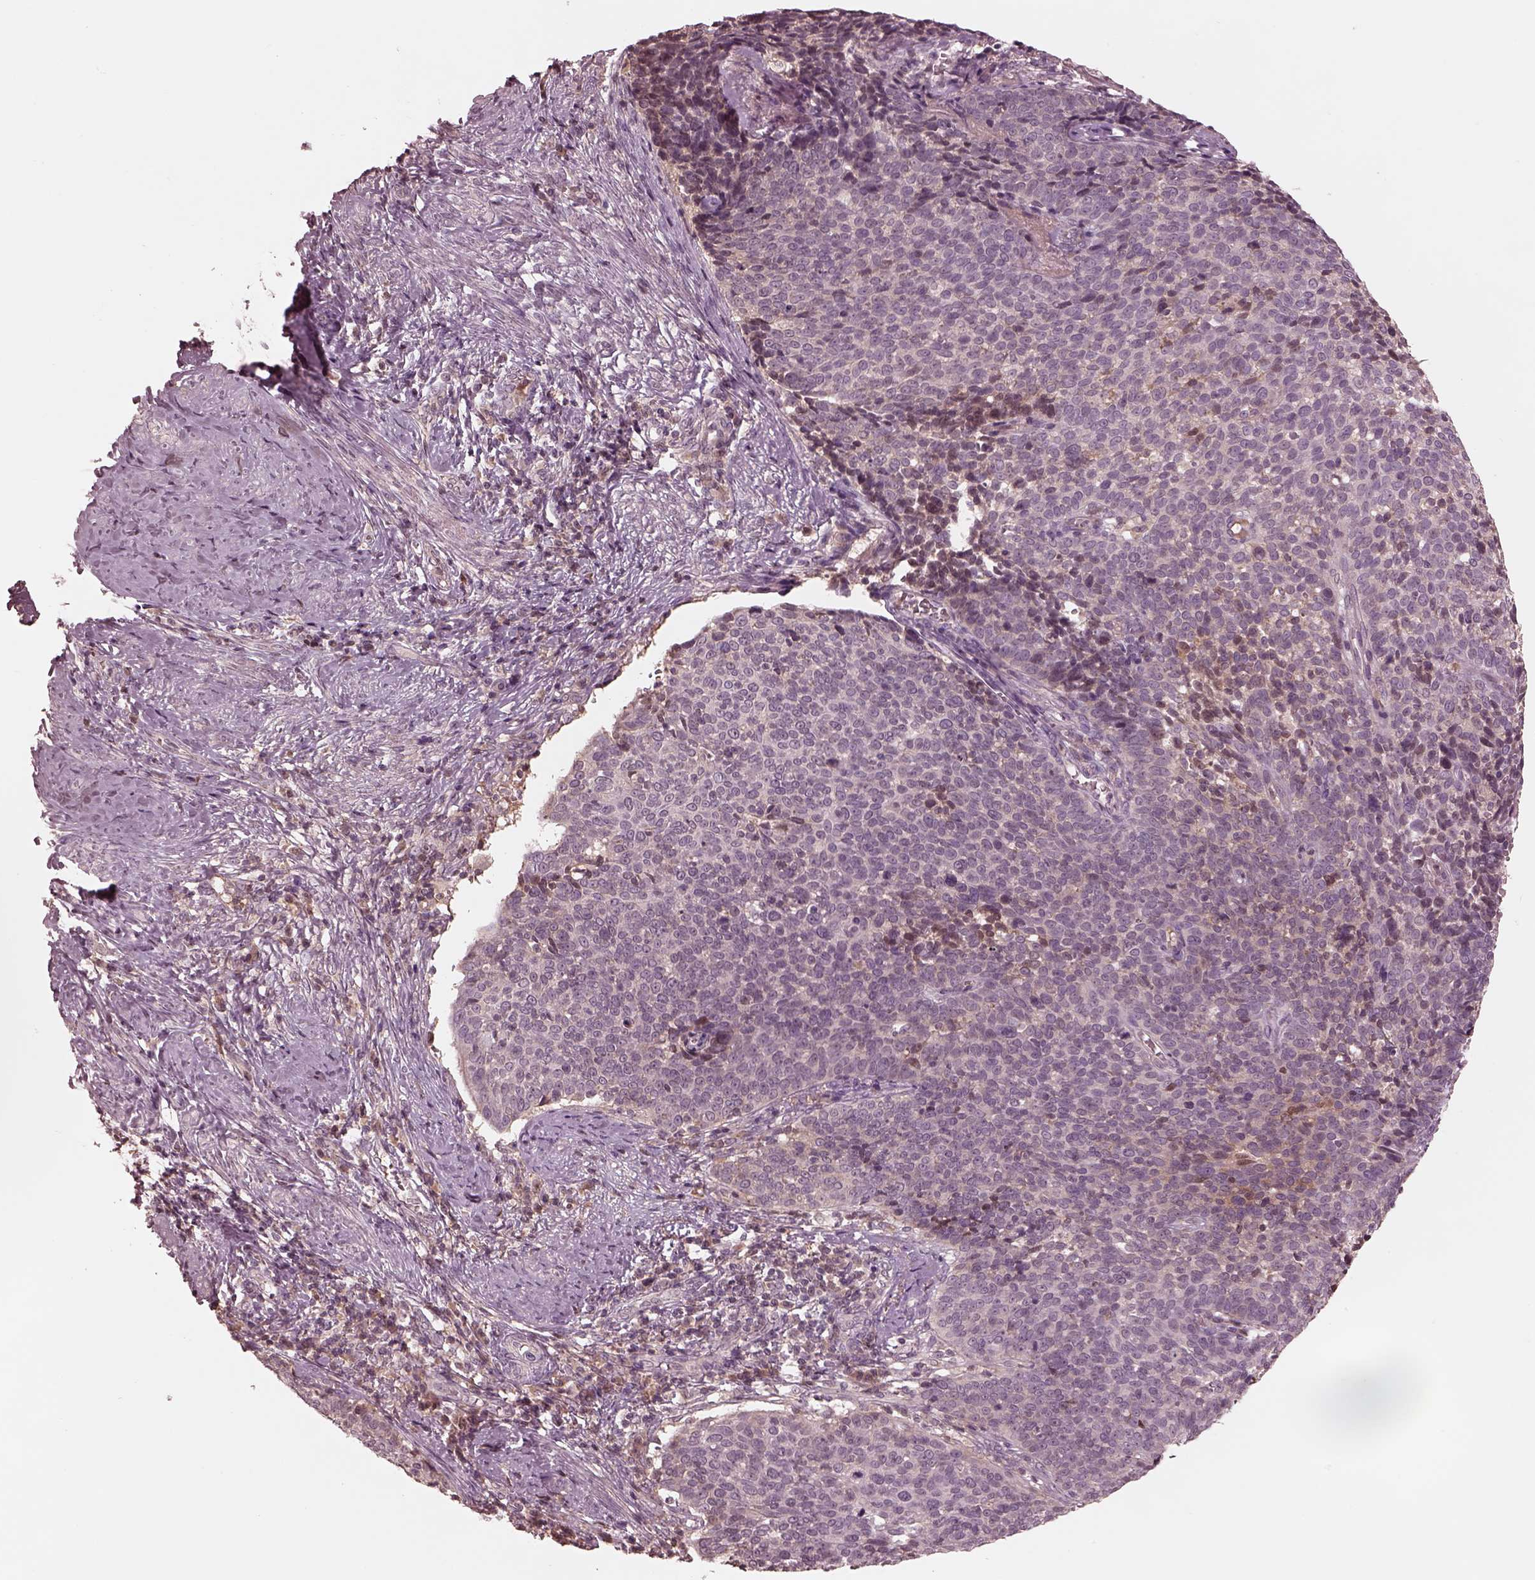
{"staining": {"intensity": "negative", "quantity": "none", "location": "none"}, "tissue": "cervical cancer", "cell_type": "Tumor cells", "image_type": "cancer", "snomed": [{"axis": "morphology", "description": "Squamous cell carcinoma, NOS"}, {"axis": "topography", "description": "Cervix"}], "caption": "Immunohistochemistry micrograph of neoplastic tissue: squamous cell carcinoma (cervical) stained with DAB (3,3'-diaminobenzidine) exhibits no significant protein staining in tumor cells. (Brightfield microscopy of DAB IHC at high magnification).", "gene": "TF", "patient": {"sex": "female", "age": 39}}